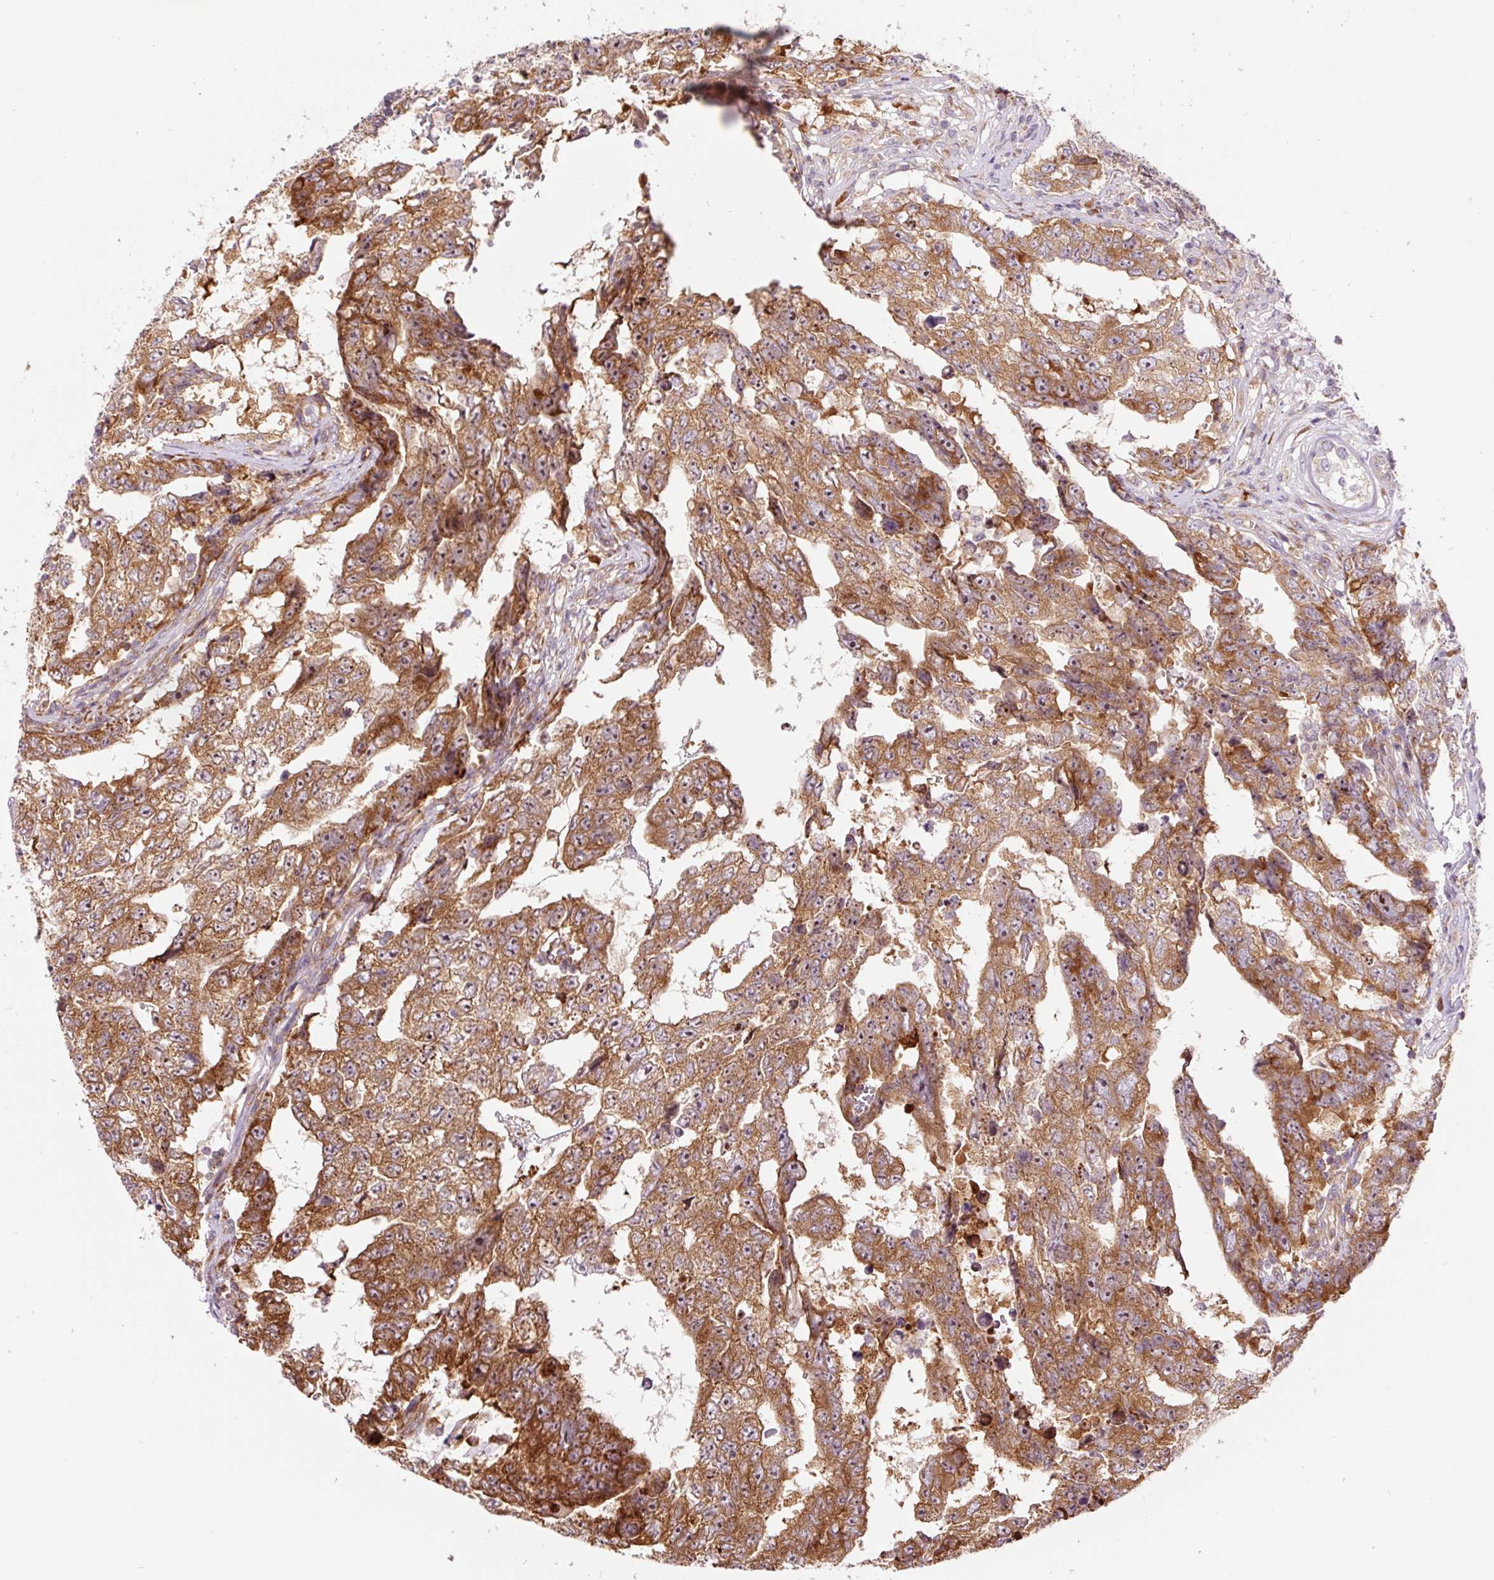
{"staining": {"intensity": "moderate", "quantity": ">75%", "location": "cytoplasmic/membranous"}, "tissue": "testis cancer", "cell_type": "Tumor cells", "image_type": "cancer", "snomed": [{"axis": "morphology", "description": "Carcinoma, Embryonal, NOS"}, {"axis": "topography", "description": "Testis"}], "caption": "Tumor cells demonstrate medium levels of moderate cytoplasmic/membranous positivity in about >75% of cells in human testis embryonal carcinoma.", "gene": "RPL41", "patient": {"sex": "male", "age": 25}}